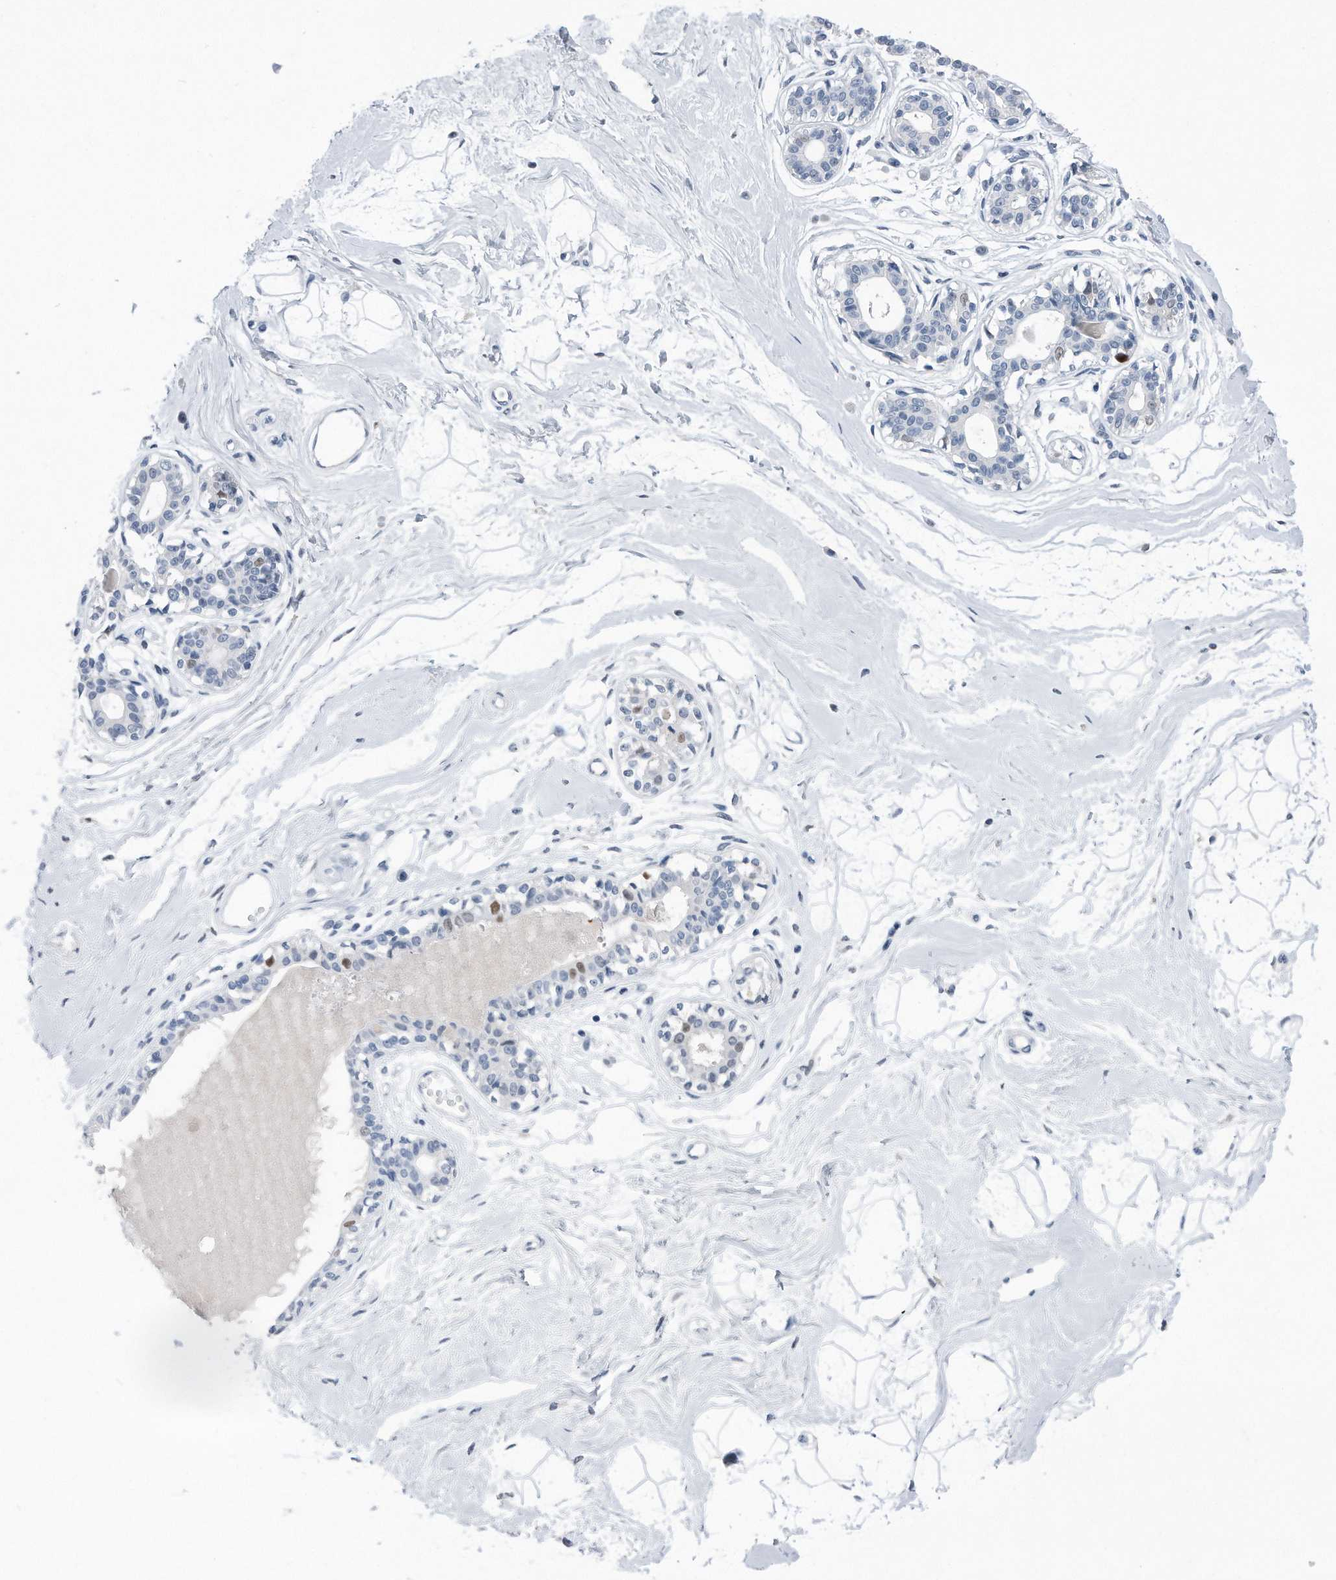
{"staining": {"intensity": "negative", "quantity": "none", "location": "none"}, "tissue": "breast", "cell_type": "Adipocytes", "image_type": "normal", "snomed": [{"axis": "morphology", "description": "Normal tissue, NOS"}, {"axis": "topography", "description": "Breast"}], "caption": "The image demonstrates no significant staining in adipocytes of breast. (Brightfield microscopy of DAB IHC at high magnification).", "gene": "PCNA", "patient": {"sex": "female", "age": 45}}